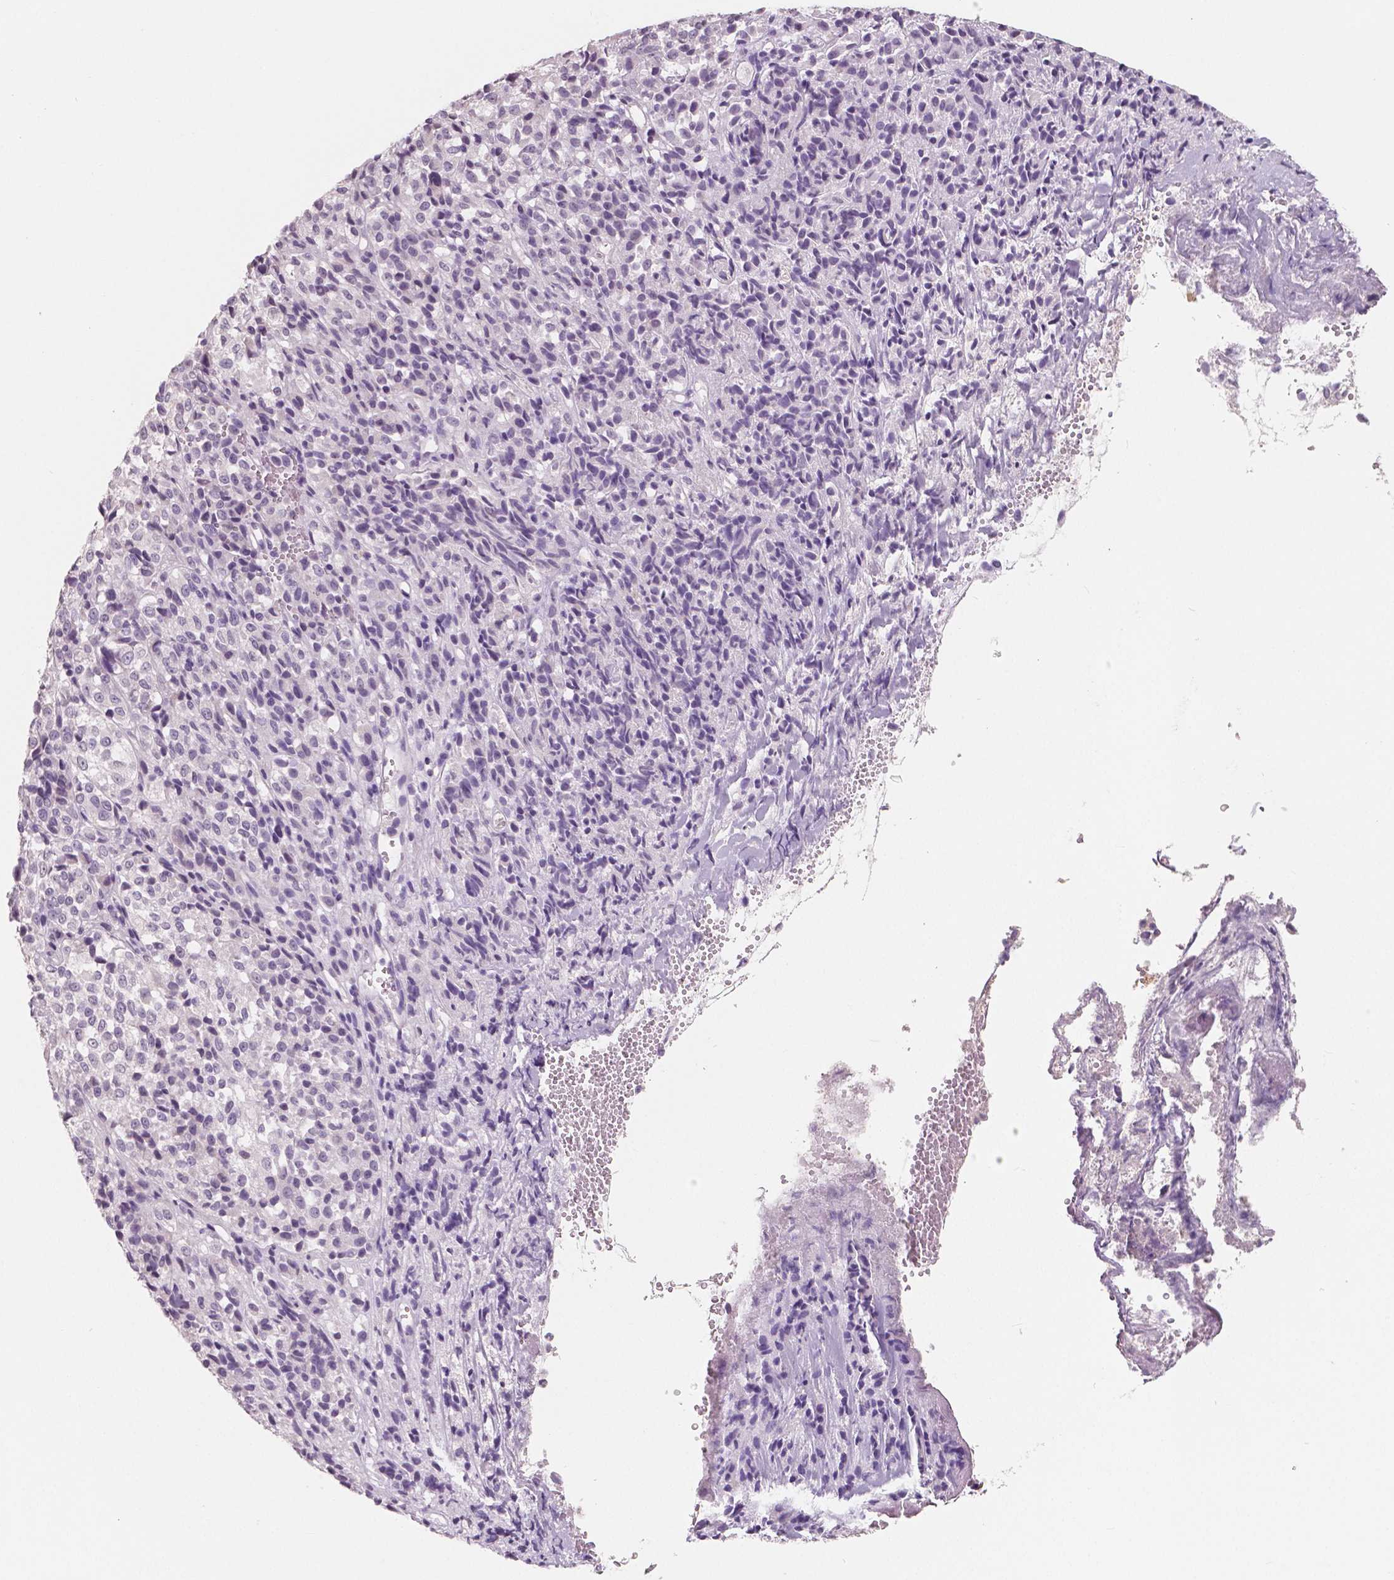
{"staining": {"intensity": "negative", "quantity": "none", "location": "none"}, "tissue": "melanoma", "cell_type": "Tumor cells", "image_type": "cancer", "snomed": [{"axis": "morphology", "description": "Malignant melanoma, Metastatic site"}, {"axis": "topography", "description": "Brain"}], "caption": "A high-resolution histopathology image shows immunohistochemistry (IHC) staining of melanoma, which demonstrates no significant positivity in tumor cells.", "gene": "NECAB1", "patient": {"sex": "female", "age": 56}}